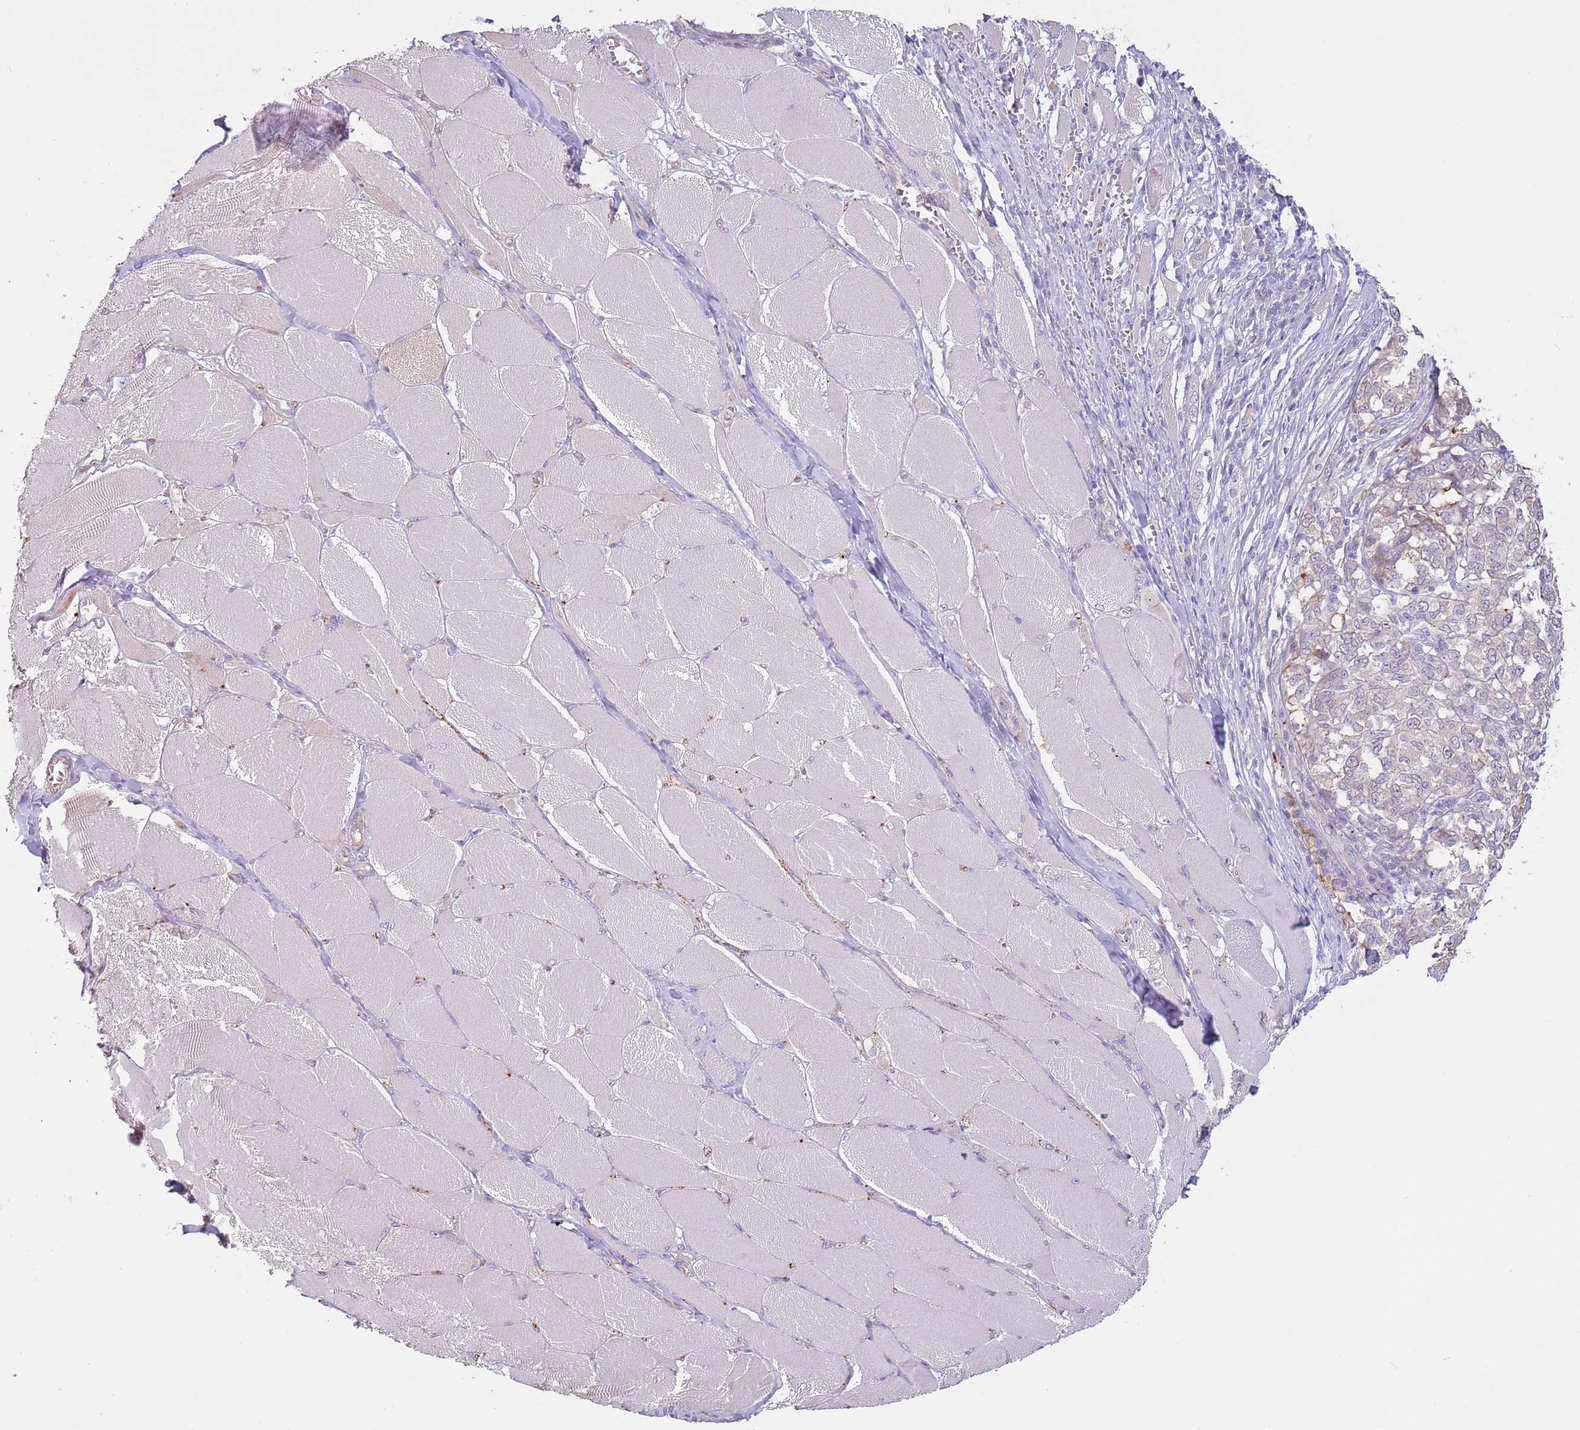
{"staining": {"intensity": "negative", "quantity": "none", "location": "none"}, "tissue": "melanoma", "cell_type": "Tumor cells", "image_type": "cancer", "snomed": [{"axis": "morphology", "description": "Malignant melanoma, NOS"}, {"axis": "topography", "description": "Skin"}], "caption": "Tumor cells are negative for brown protein staining in malignant melanoma.", "gene": "LDHD", "patient": {"sex": "female", "age": 72}}